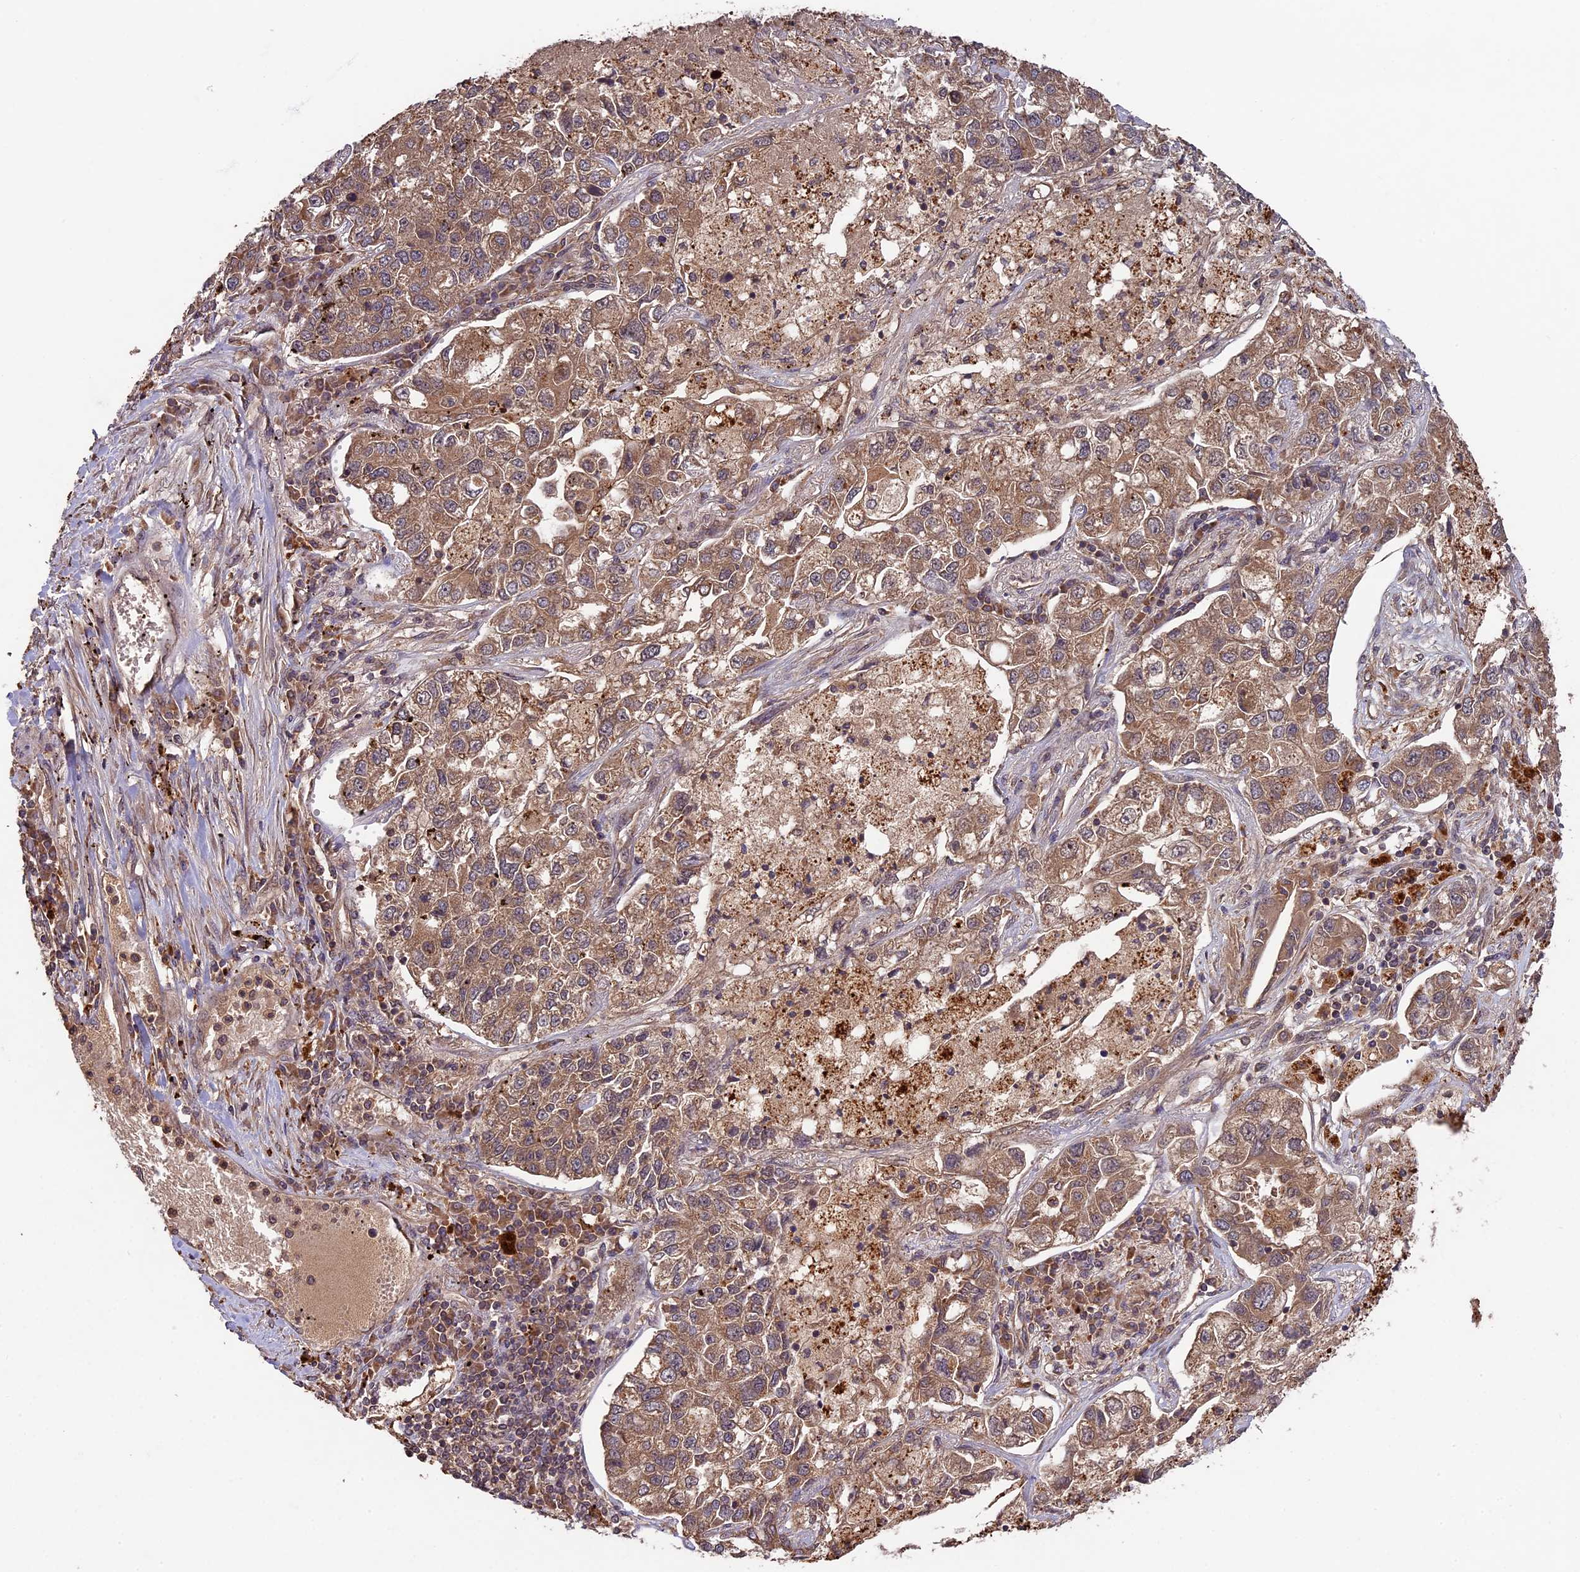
{"staining": {"intensity": "moderate", "quantity": ">75%", "location": "cytoplasmic/membranous"}, "tissue": "lung cancer", "cell_type": "Tumor cells", "image_type": "cancer", "snomed": [{"axis": "morphology", "description": "Adenocarcinoma, NOS"}, {"axis": "topography", "description": "Lung"}], "caption": "A brown stain labels moderate cytoplasmic/membranous staining of a protein in human lung cancer (adenocarcinoma) tumor cells.", "gene": "CHAC1", "patient": {"sex": "male", "age": 49}}